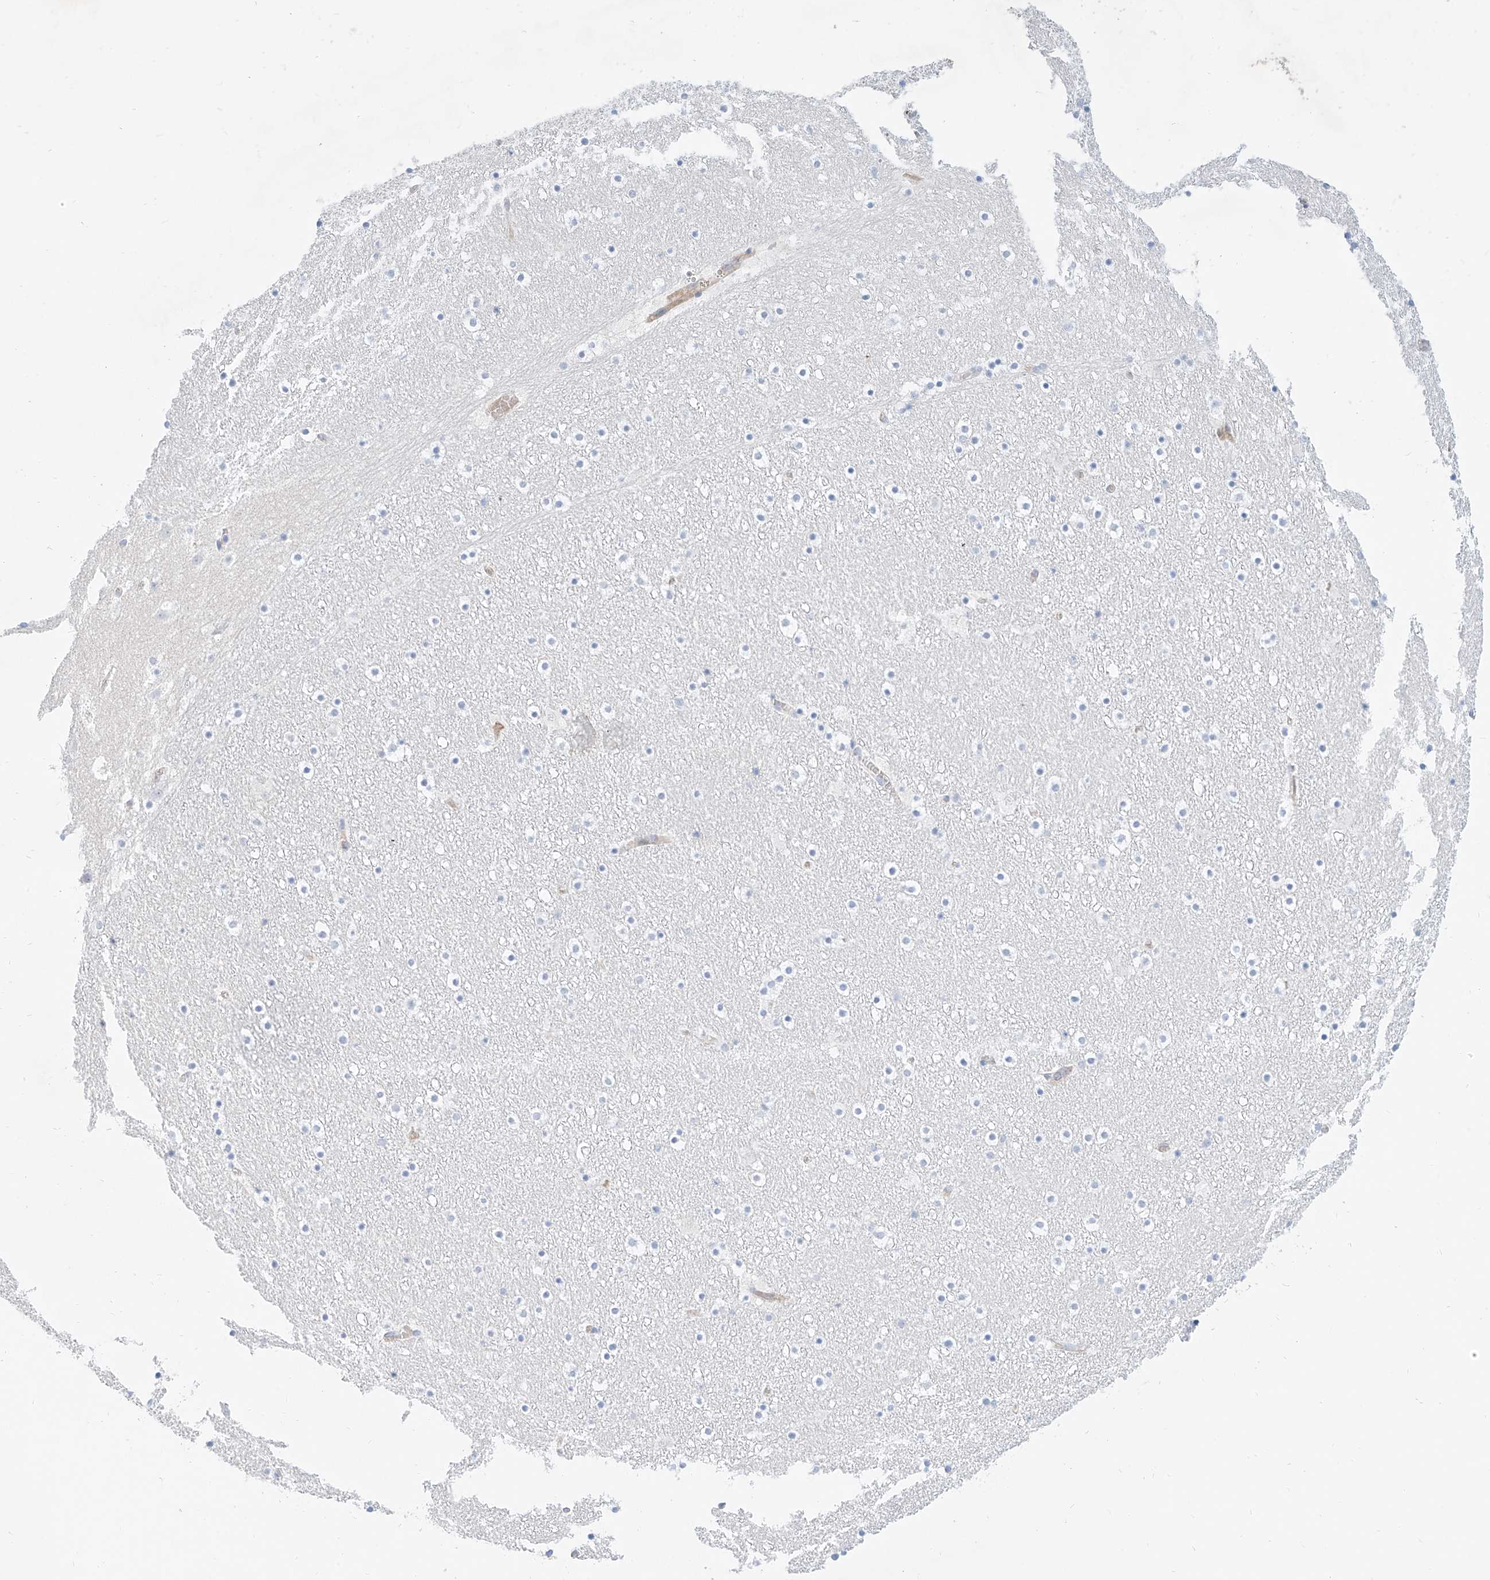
{"staining": {"intensity": "negative", "quantity": "none", "location": "none"}, "tissue": "caudate", "cell_type": "Glial cells", "image_type": "normal", "snomed": [{"axis": "morphology", "description": "Normal tissue, NOS"}, {"axis": "topography", "description": "Lateral ventricle wall"}], "caption": "Caudate was stained to show a protein in brown. There is no significant staining in glial cells. (Brightfield microscopy of DAB (3,3'-diaminobenzidine) immunohistochemistry at high magnification).", "gene": "SBSPON", "patient": {"sex": "male", "age": 45}}